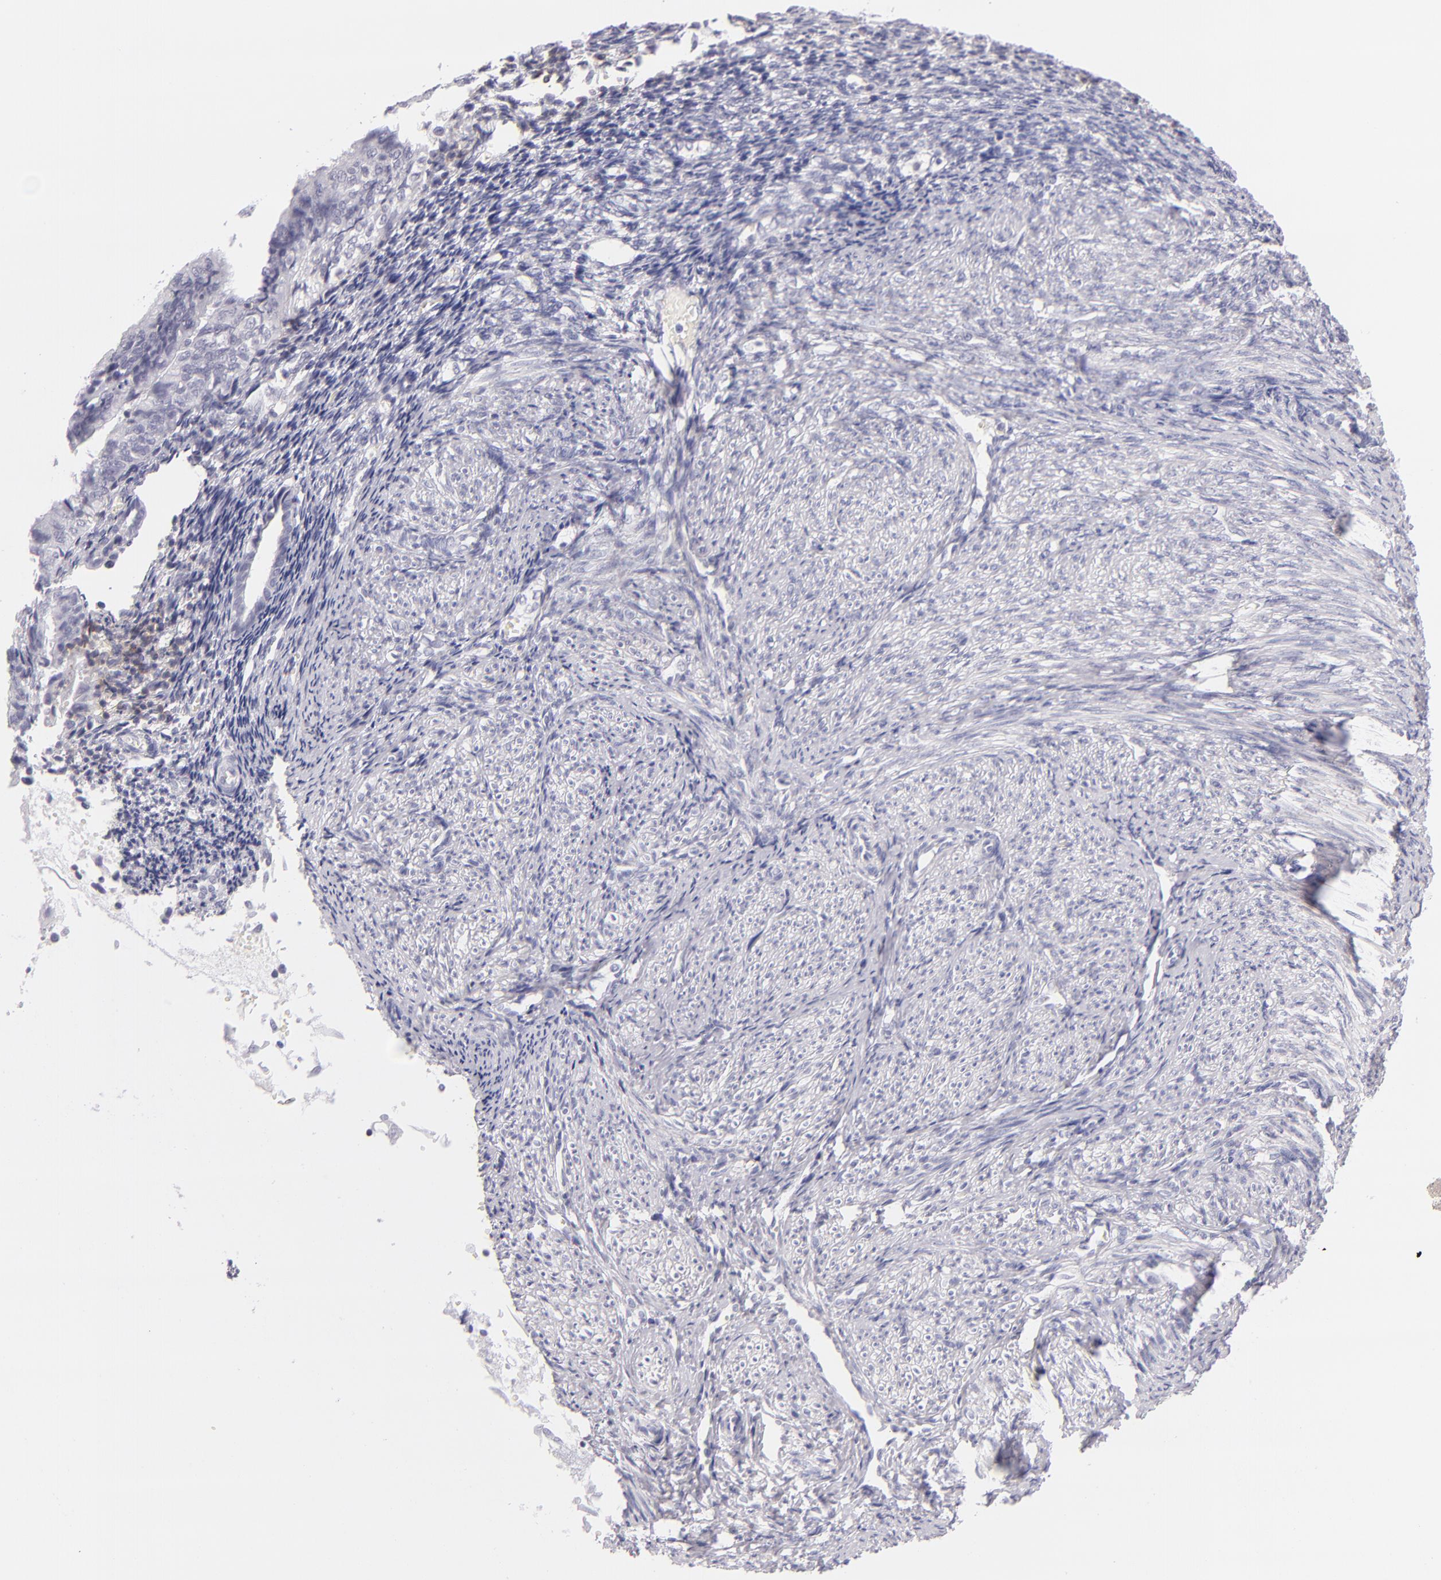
{"staining": {"intensity": "negative", "quantity": "none", "location": "none"}, "tissue": "endometrial cancer", "cell_type": "Tumor cells", "image_type": "cancer", "snomed": [{"axis": "morphology", "description": "Adenocarcinoma, NOS"}, {"axis": "topography", "description": "Endometrium"}], "caption": "Protein analysis of adenocarcinoma (endometrial) displays no significant staining in tumor cells.", "gene": "CD48", "patient": {"sex": "female", "age": 55}}